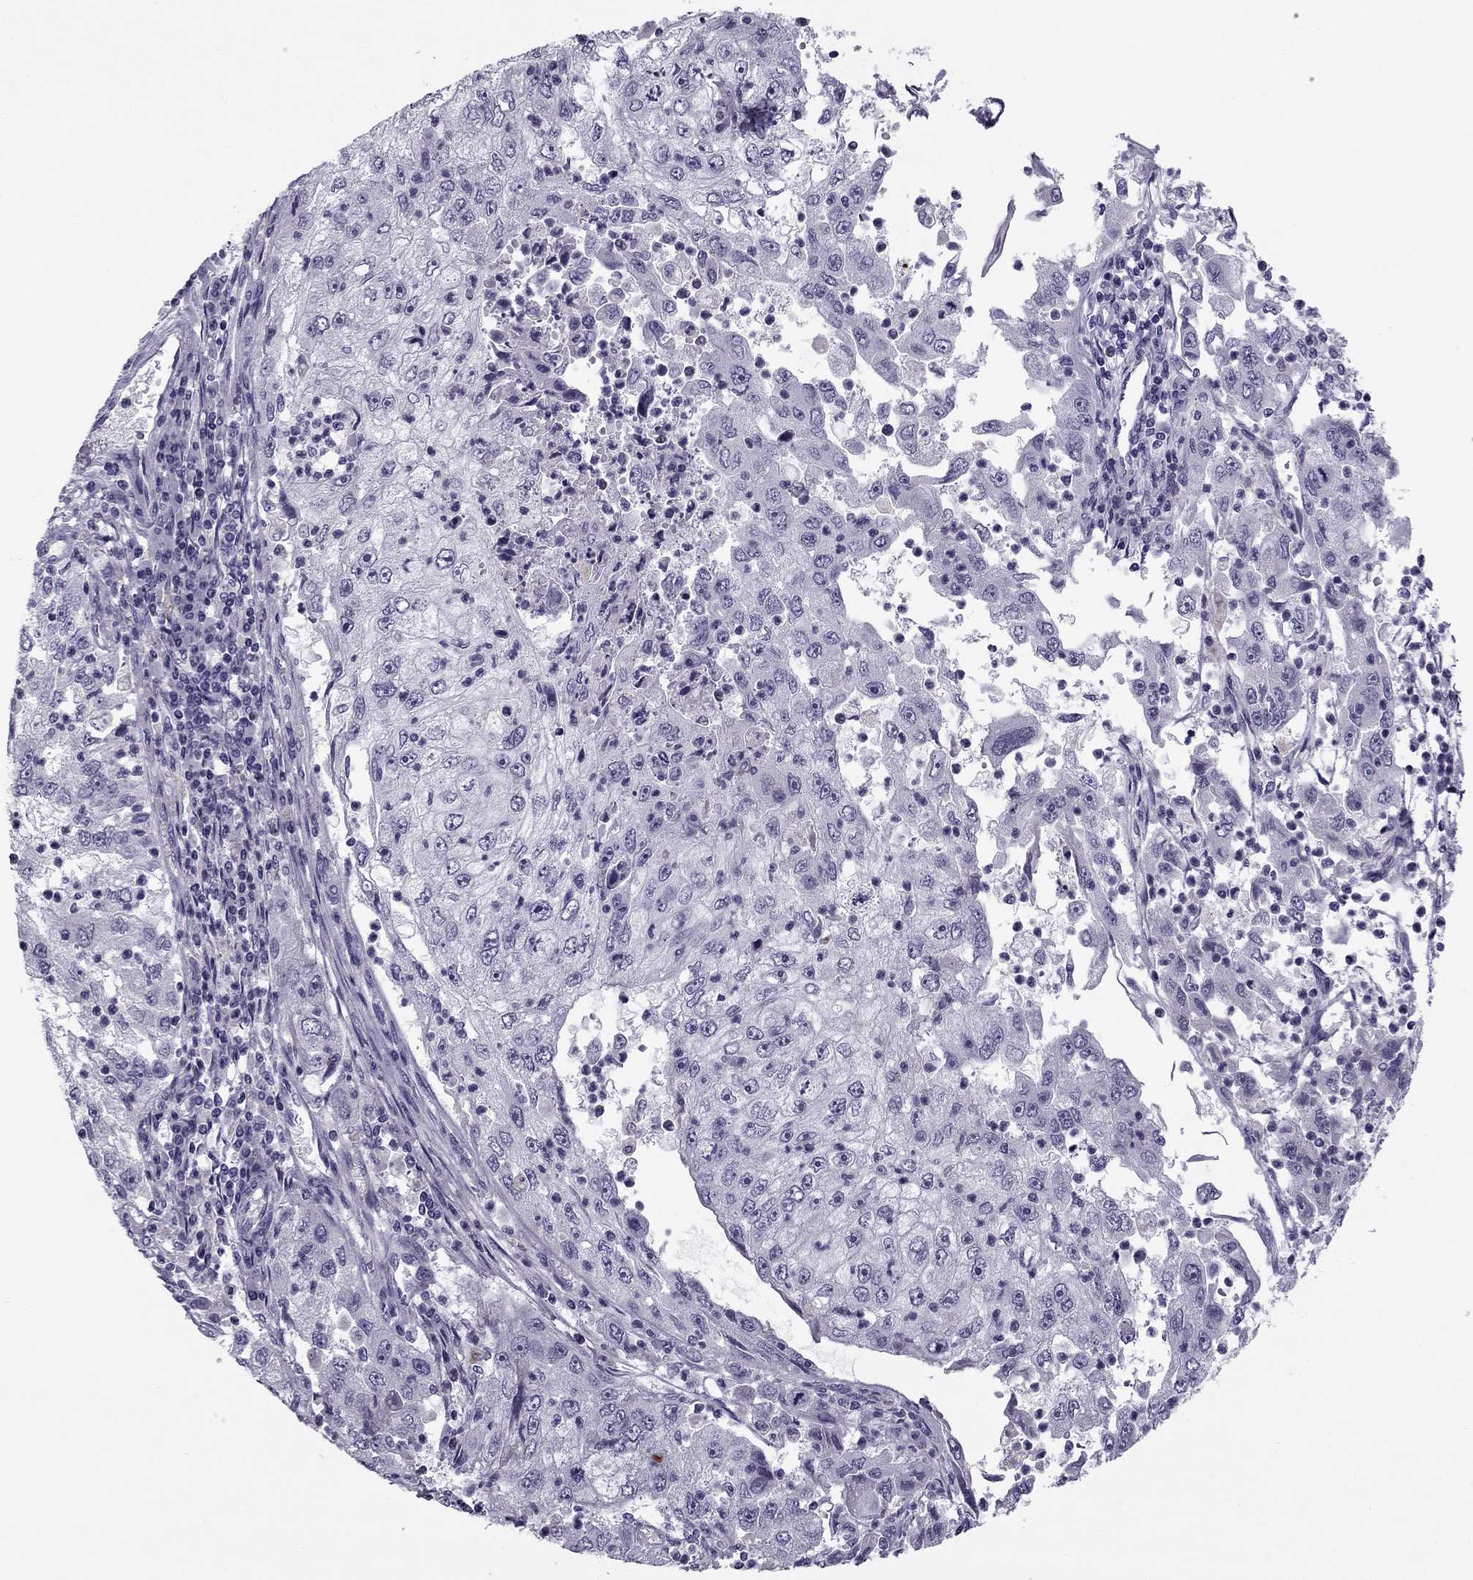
{"staining": {"intensity": "negative", "quantity": "none", "location": "none"}, "tissue": "cervical cancer", "cell_type": "Tumor cells", "image_type": "cancer", "snomed": [{"axis": "morphology", "description": "Squamous cell carcinoma, NOS"}, {"axis": "topography", "description": "Cervix"}], "caption": "Histopathology image shows no protein expression in tumor cells of squamous cell carcinoma (cervical) tissue.", "gene": "MC5R", "patient": {"sex": "female", "age": 36}}